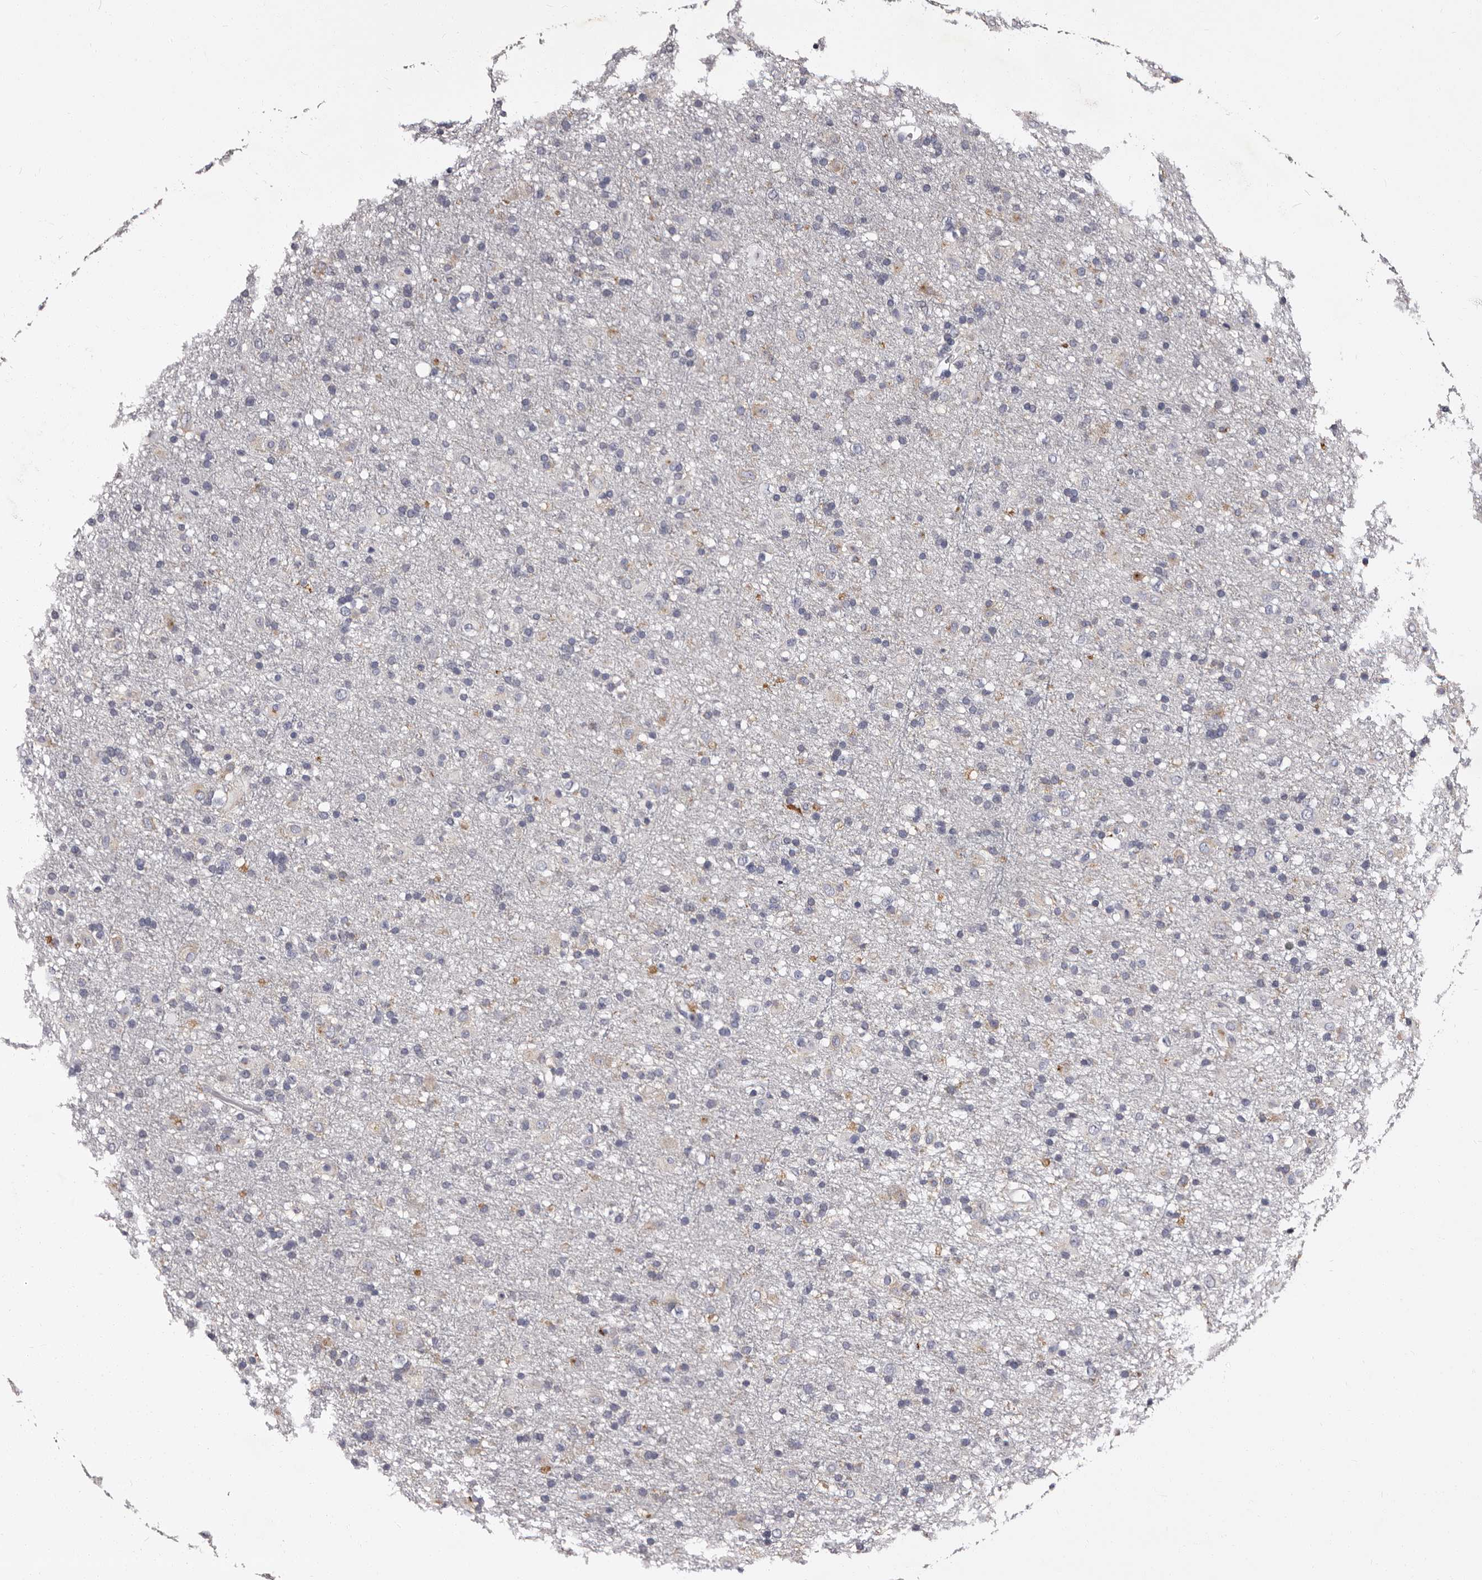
{"staining": {"intensity": "negative", "quantity": "none", "location": "none"}, "tissue": "glioma", "cell_type": "Tumor cells", "image_type": "cancer", "snomed": [{"axis": "morphology", "description": "Glioma, malignant, Low grade"}, {"axis": "topography", "description": "Brain"}], "caption": "Human malignant low-grade glioma stained for a protein using IHC exhibits no staining in tumor cells.", "gene": "AUNIP", "patient": {"sex": "male", "age": 65}}